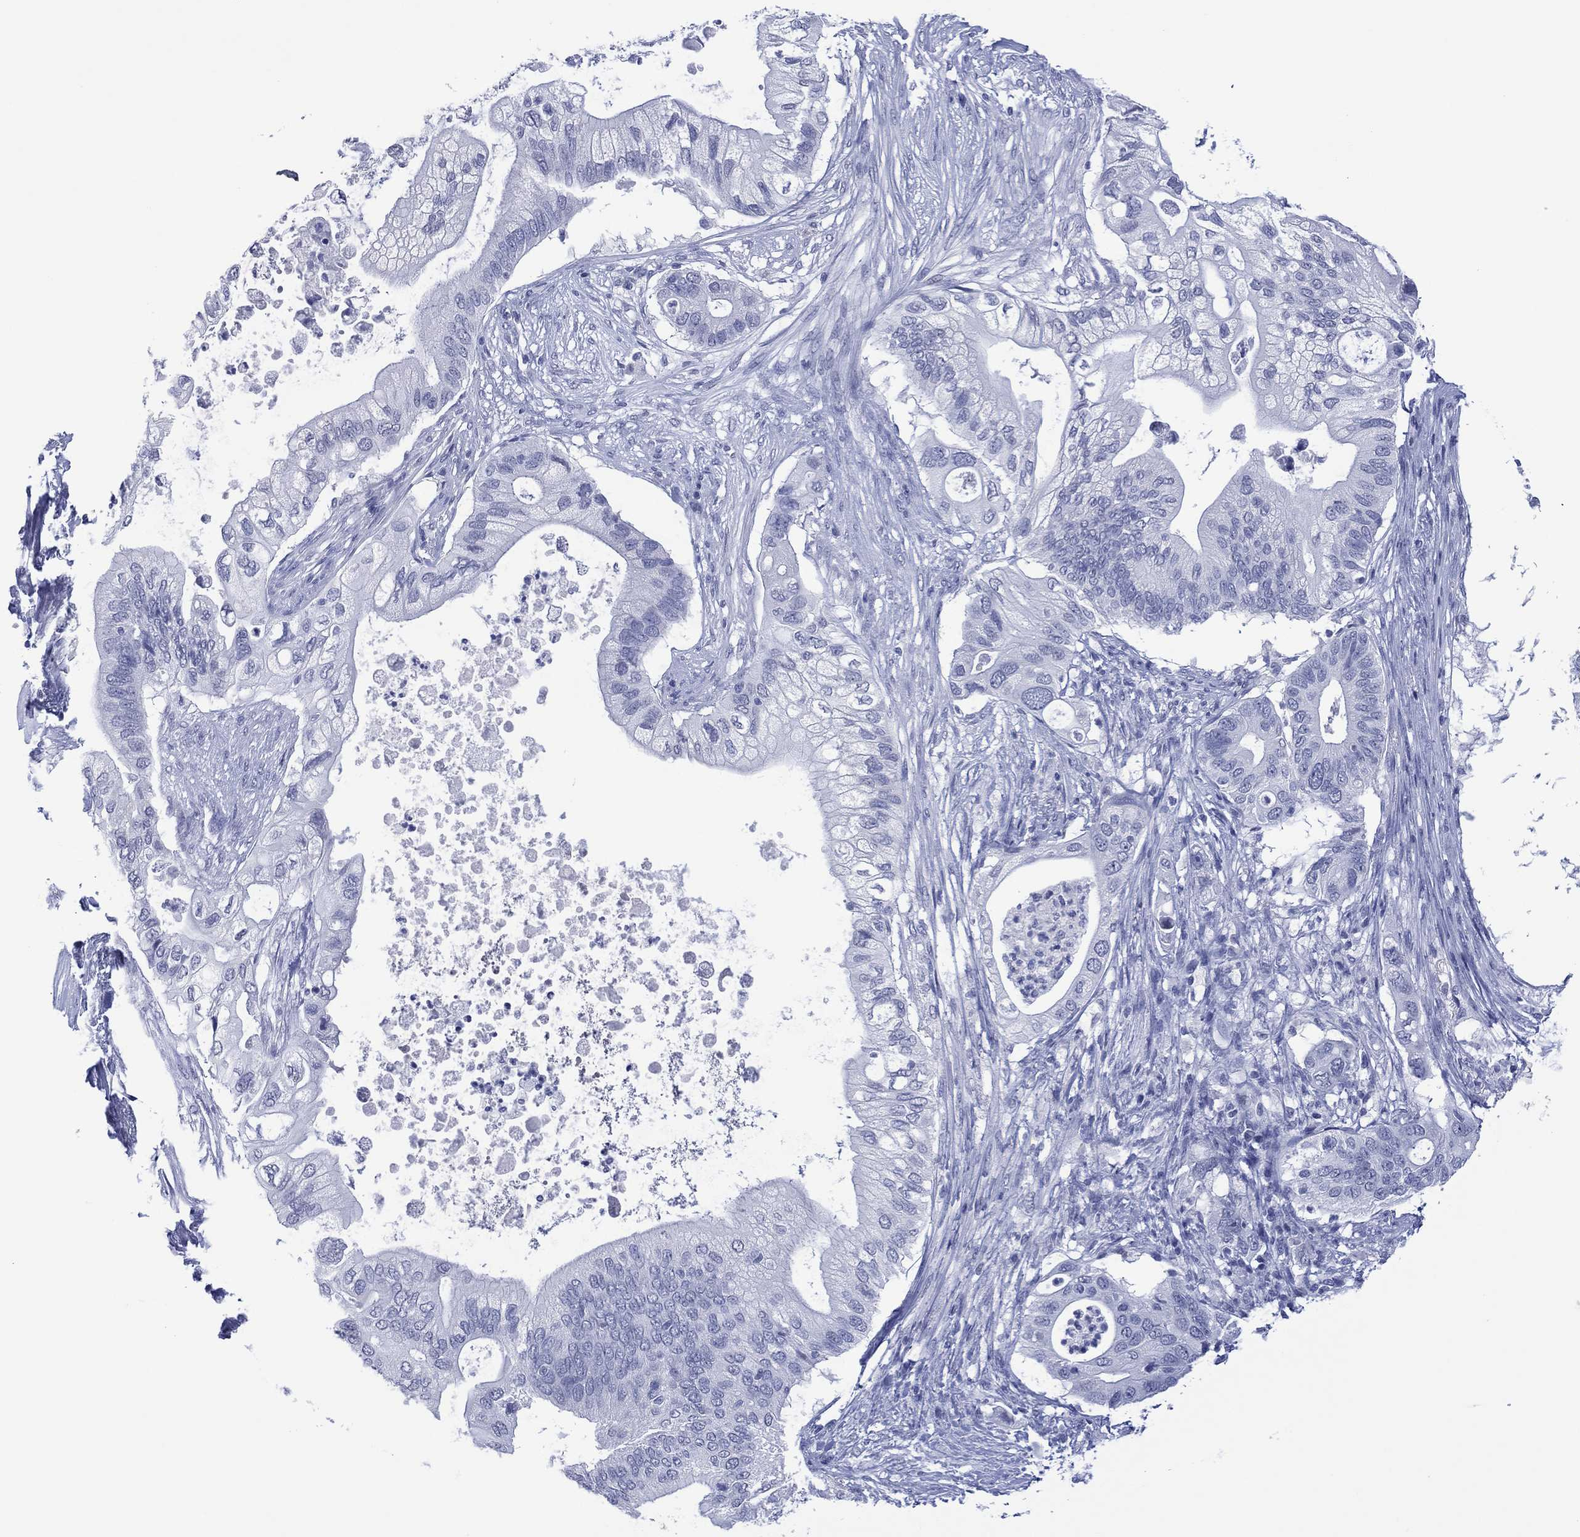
{"staining": {"intensity": "negative", "quantity": "none", "location": "none"}, "tissue": "pancreatic cancer", "cell_type": "Tumor cells", "image_type": "cancer", "snomed": [{"axis": "morphology", "description": "Adenocarcinoma, NOS"}, {"axis": "topography", "description": "Pancreas"}], "caption": "This image is of pancreatic cancer stained with immunohistochemistry (IHC) to label a protein in brown with the nuclei are counter-stained blue. There is no positivity in tumor cells.", "gene": "UTF1", "patient": {"sex": "female", "age": 72}}